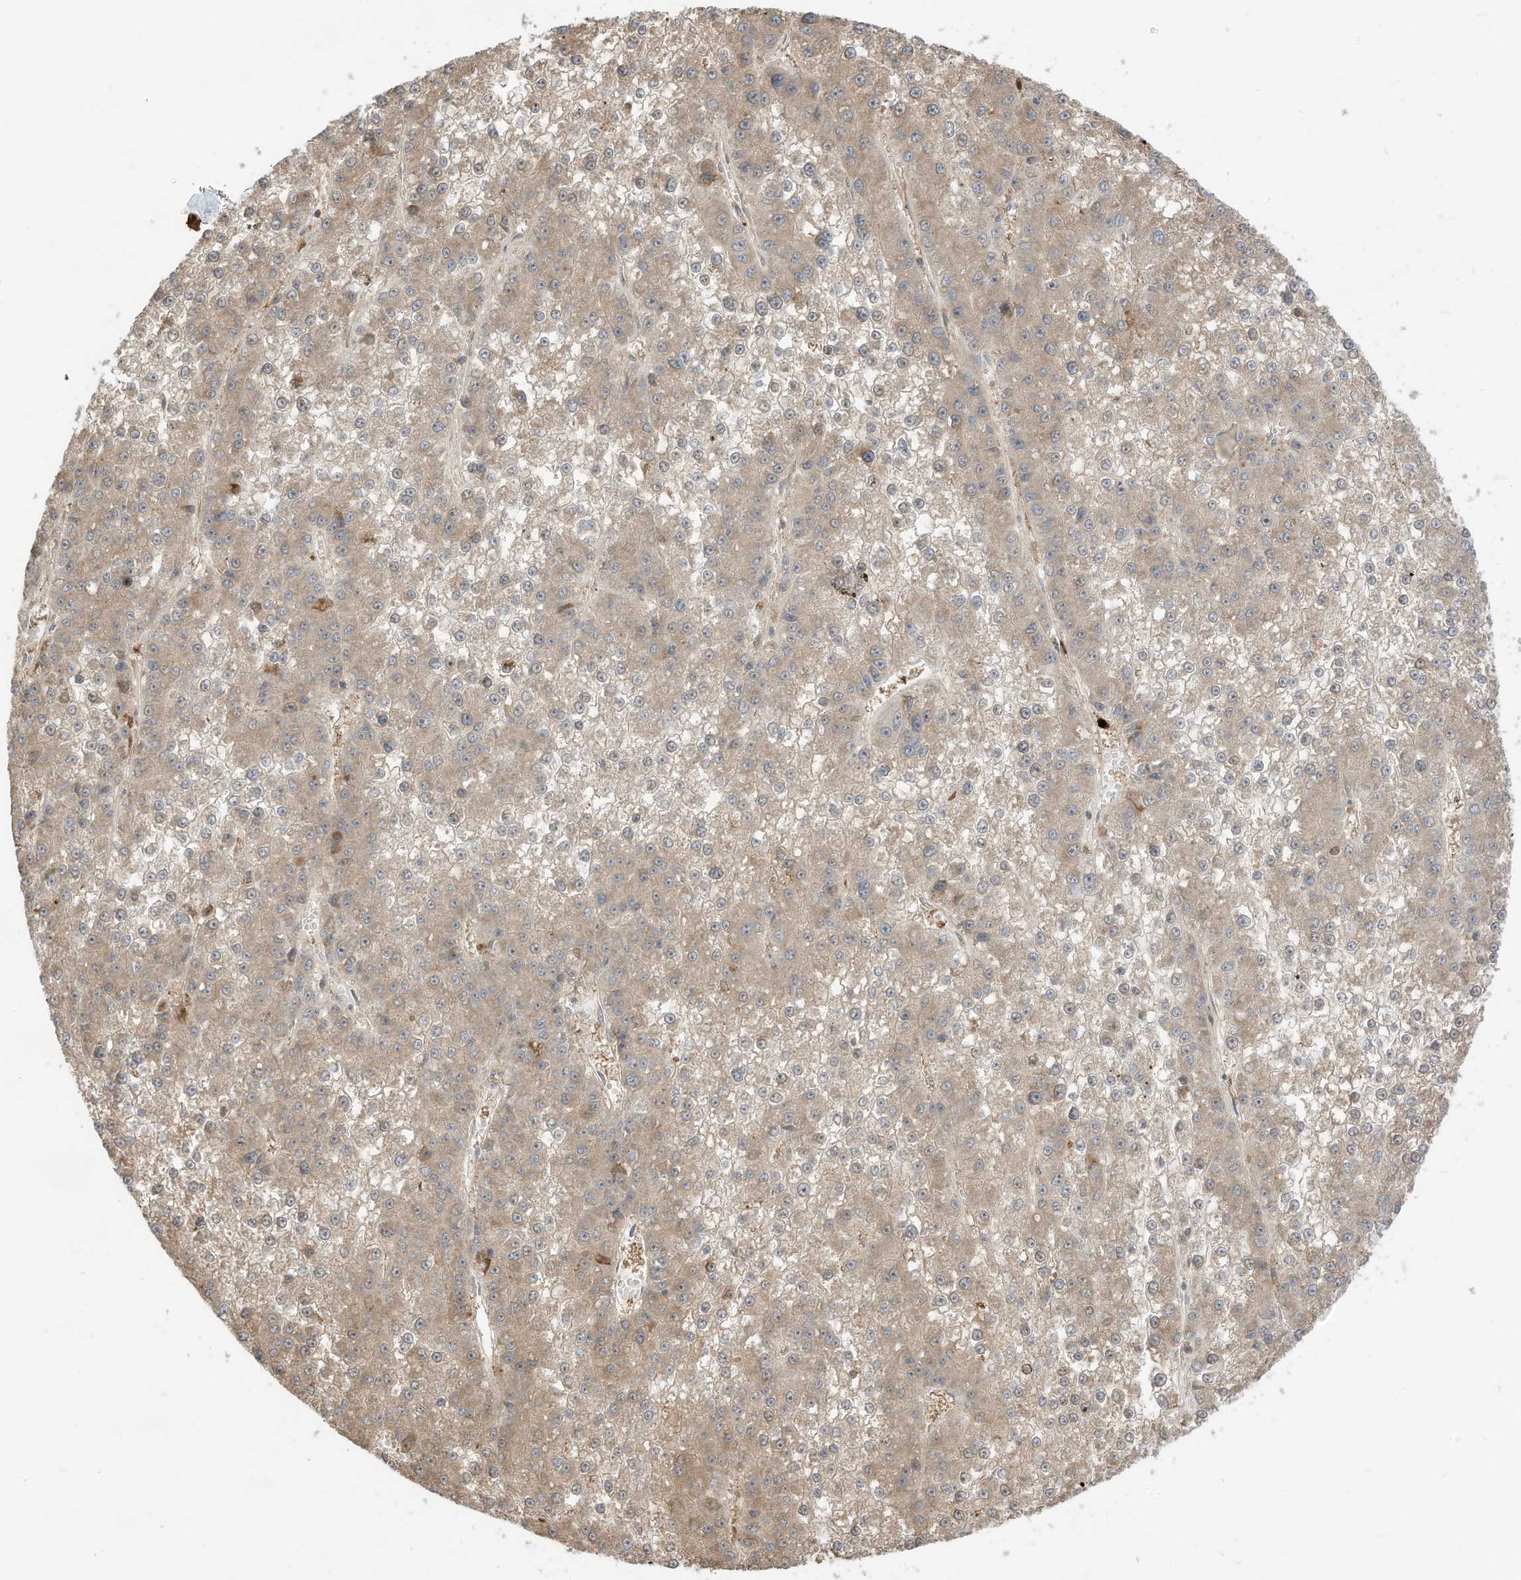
{"staining": {"intensity": "weak", "quantity": "25%-75%", "location": "cytoplasmic/membranous"}, "tissue": "liver cancer", "cell_type": "Tumor cells", "image_type": "cancer", "snomed": [{"axis": "morphology", "description": "Carcinoma, Hepatocellular, NOS"}, {"axis": "topography", "description": "Liver"}], "caption": "Immunohistochemistry (IHC) image of human liver cancer (hepatocellular carcinoma) stained for a protein (brown), which shows low levels of weak cytoplasmic/membranous expression in approximately 25%-75% of tumor cells.", "gene": "CNKSR1", "patient": {"sex": "female", "age": 73}}